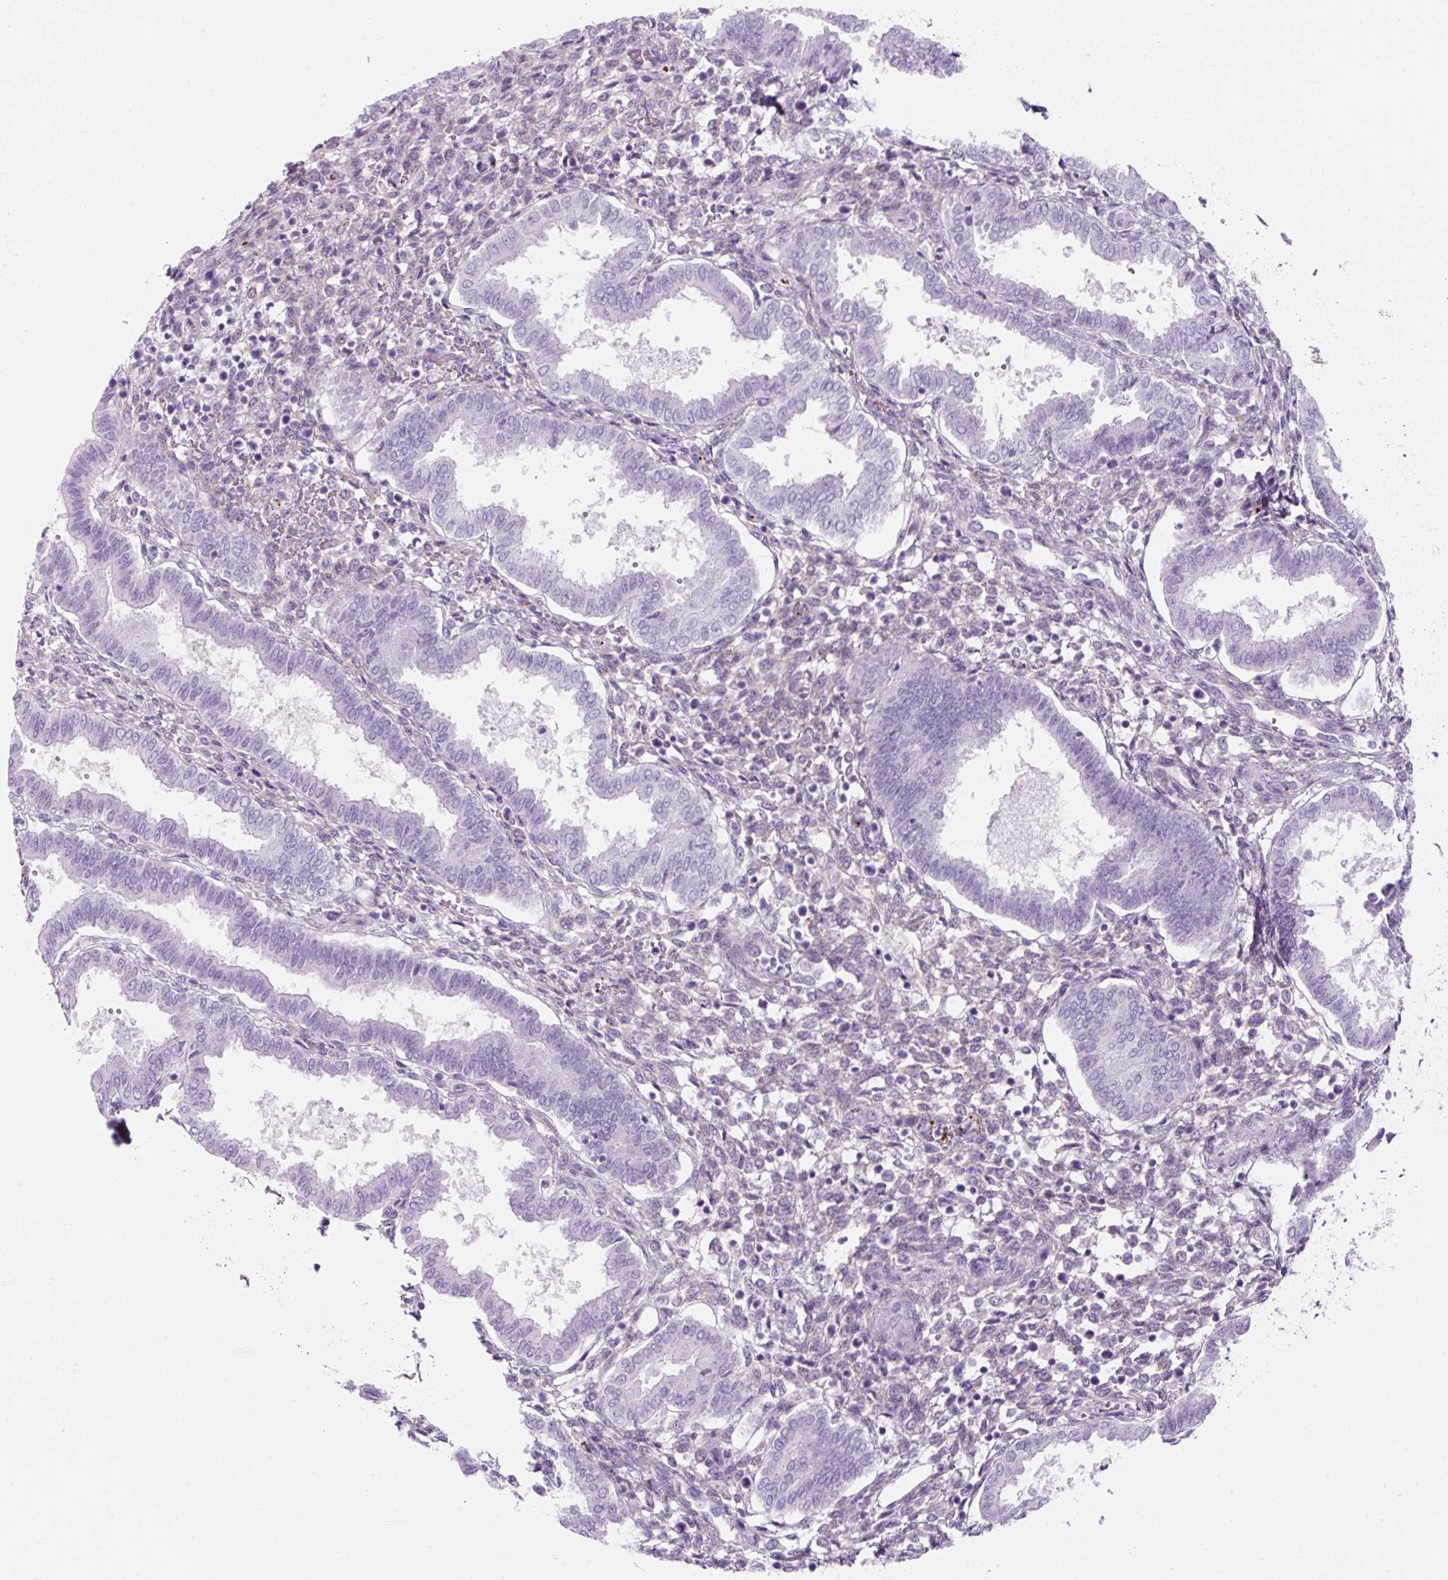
{"staining": {"intensity": "negative", "quantity": "none", "location": "none"}, "tissue": "endometrium", "cell_type": "Cells in endometrial stroma", "image_type": "normal", "snomed": [{"axis": "morphology", "description": "Normal tissue, NOS"}, {"axis": "topography", "description": "Endometrium"}], "caption": "Benign endometrium was stained to show a protein in brown. There is no significant staining in cells in endometrial stroma. (IHC, brightfield microscopy, high magnification).", "gene": "ENSG00000288796", "patient": {"sex": "female", "age": 24}}